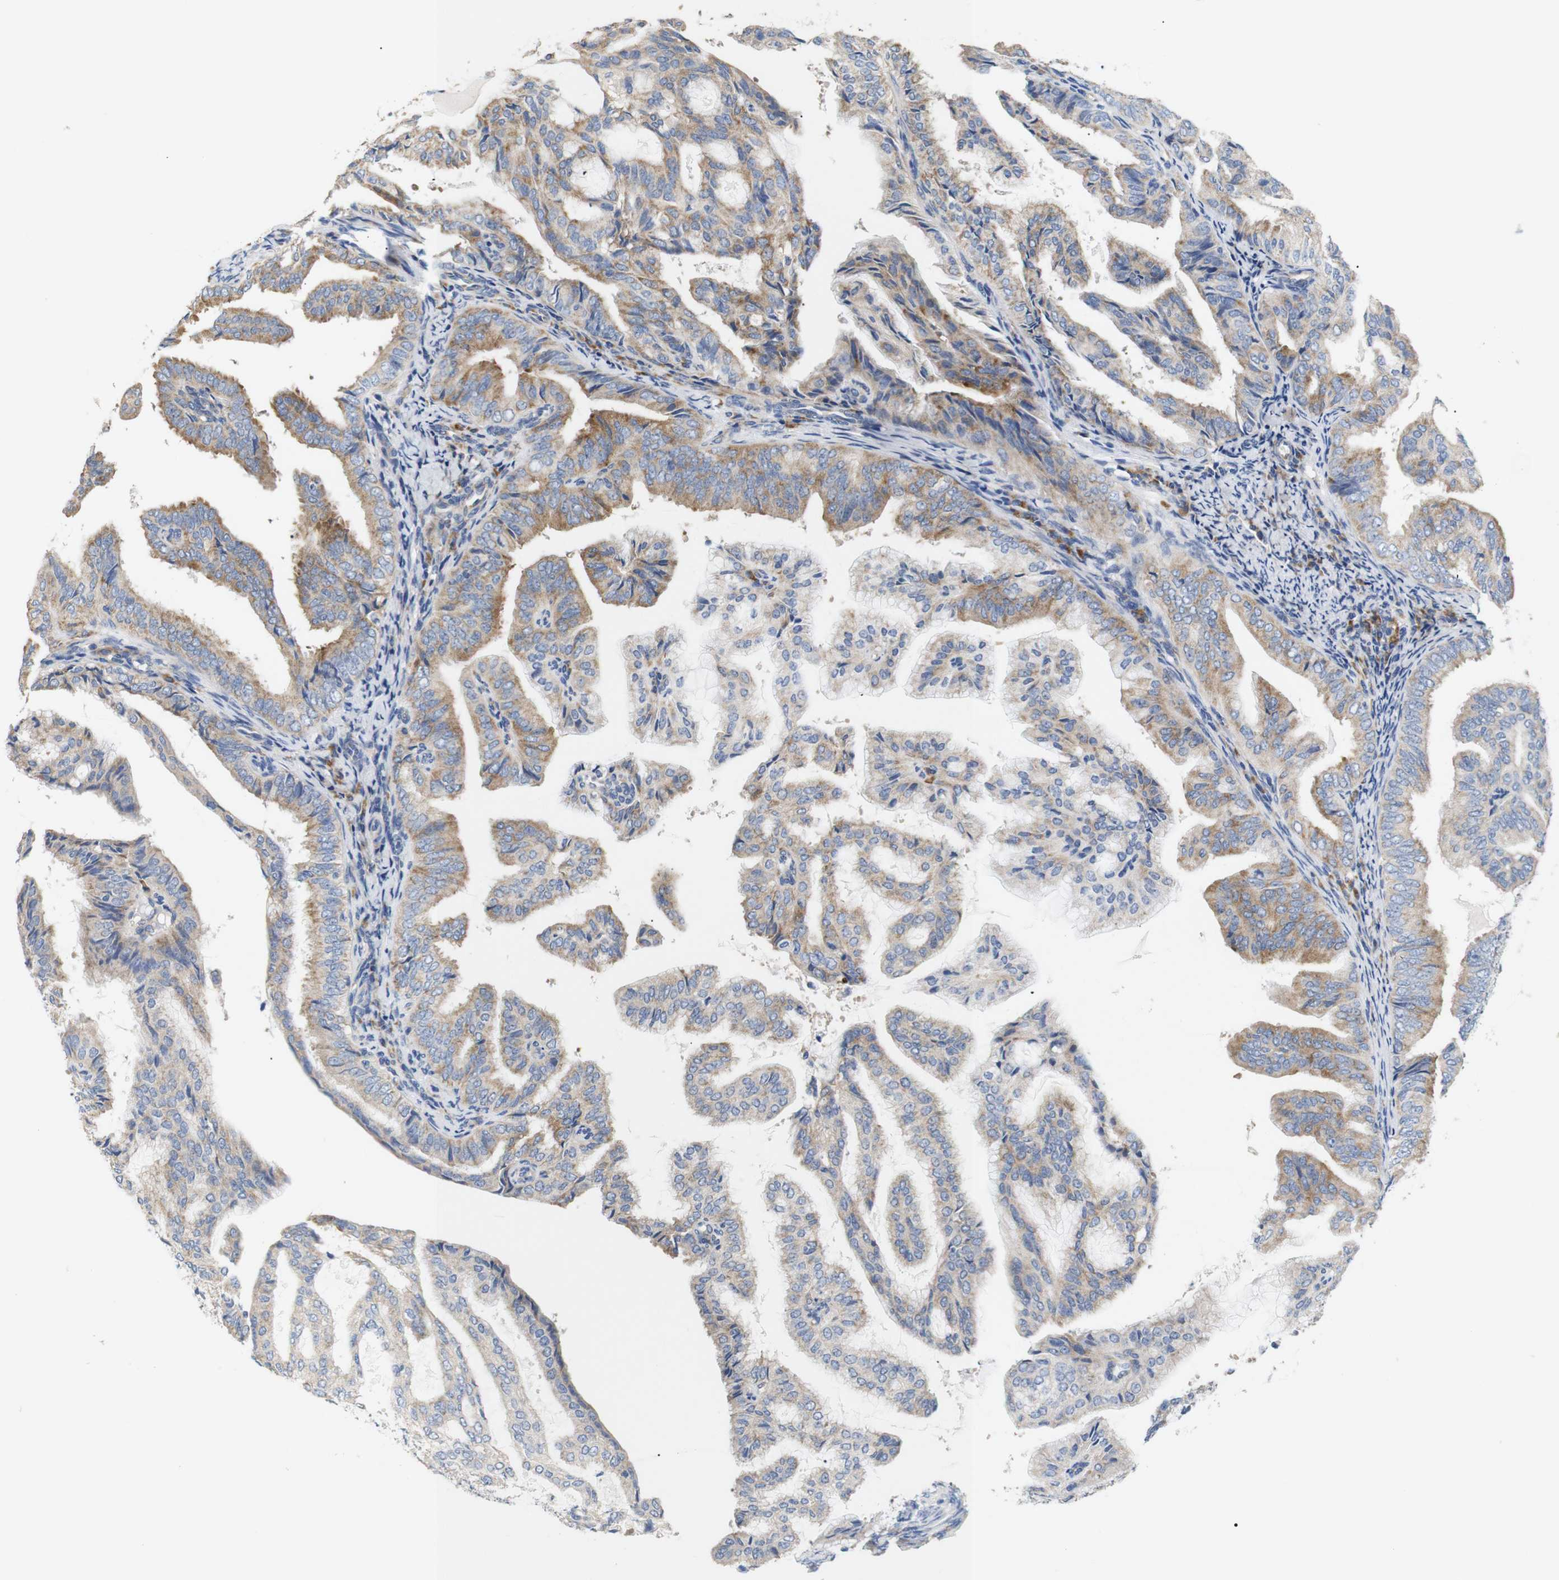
{"staining": {"intensity": "moderate", "quantity": "25%-75%", "location": "cytoplasmic/membranous"}, "tissue": "endometrial cancer", "cell_type": "Tumor cells", "image_type": "cancer", "snomed": [{"axis": "morphology", "description": "Adenocarcinoma, NOS"}, {"axis": "topography", "description": "Endometrium"}], "caption": "Immunohistochemical staining of human adenocarcinoma (endometrial) reveals medium levels of moderate cytoplasmic/membranous protein staining in approximately 25%-75% of tumor cells.", "gene": "TRIM5", "patient": {"sex": "female", "age": 58}}